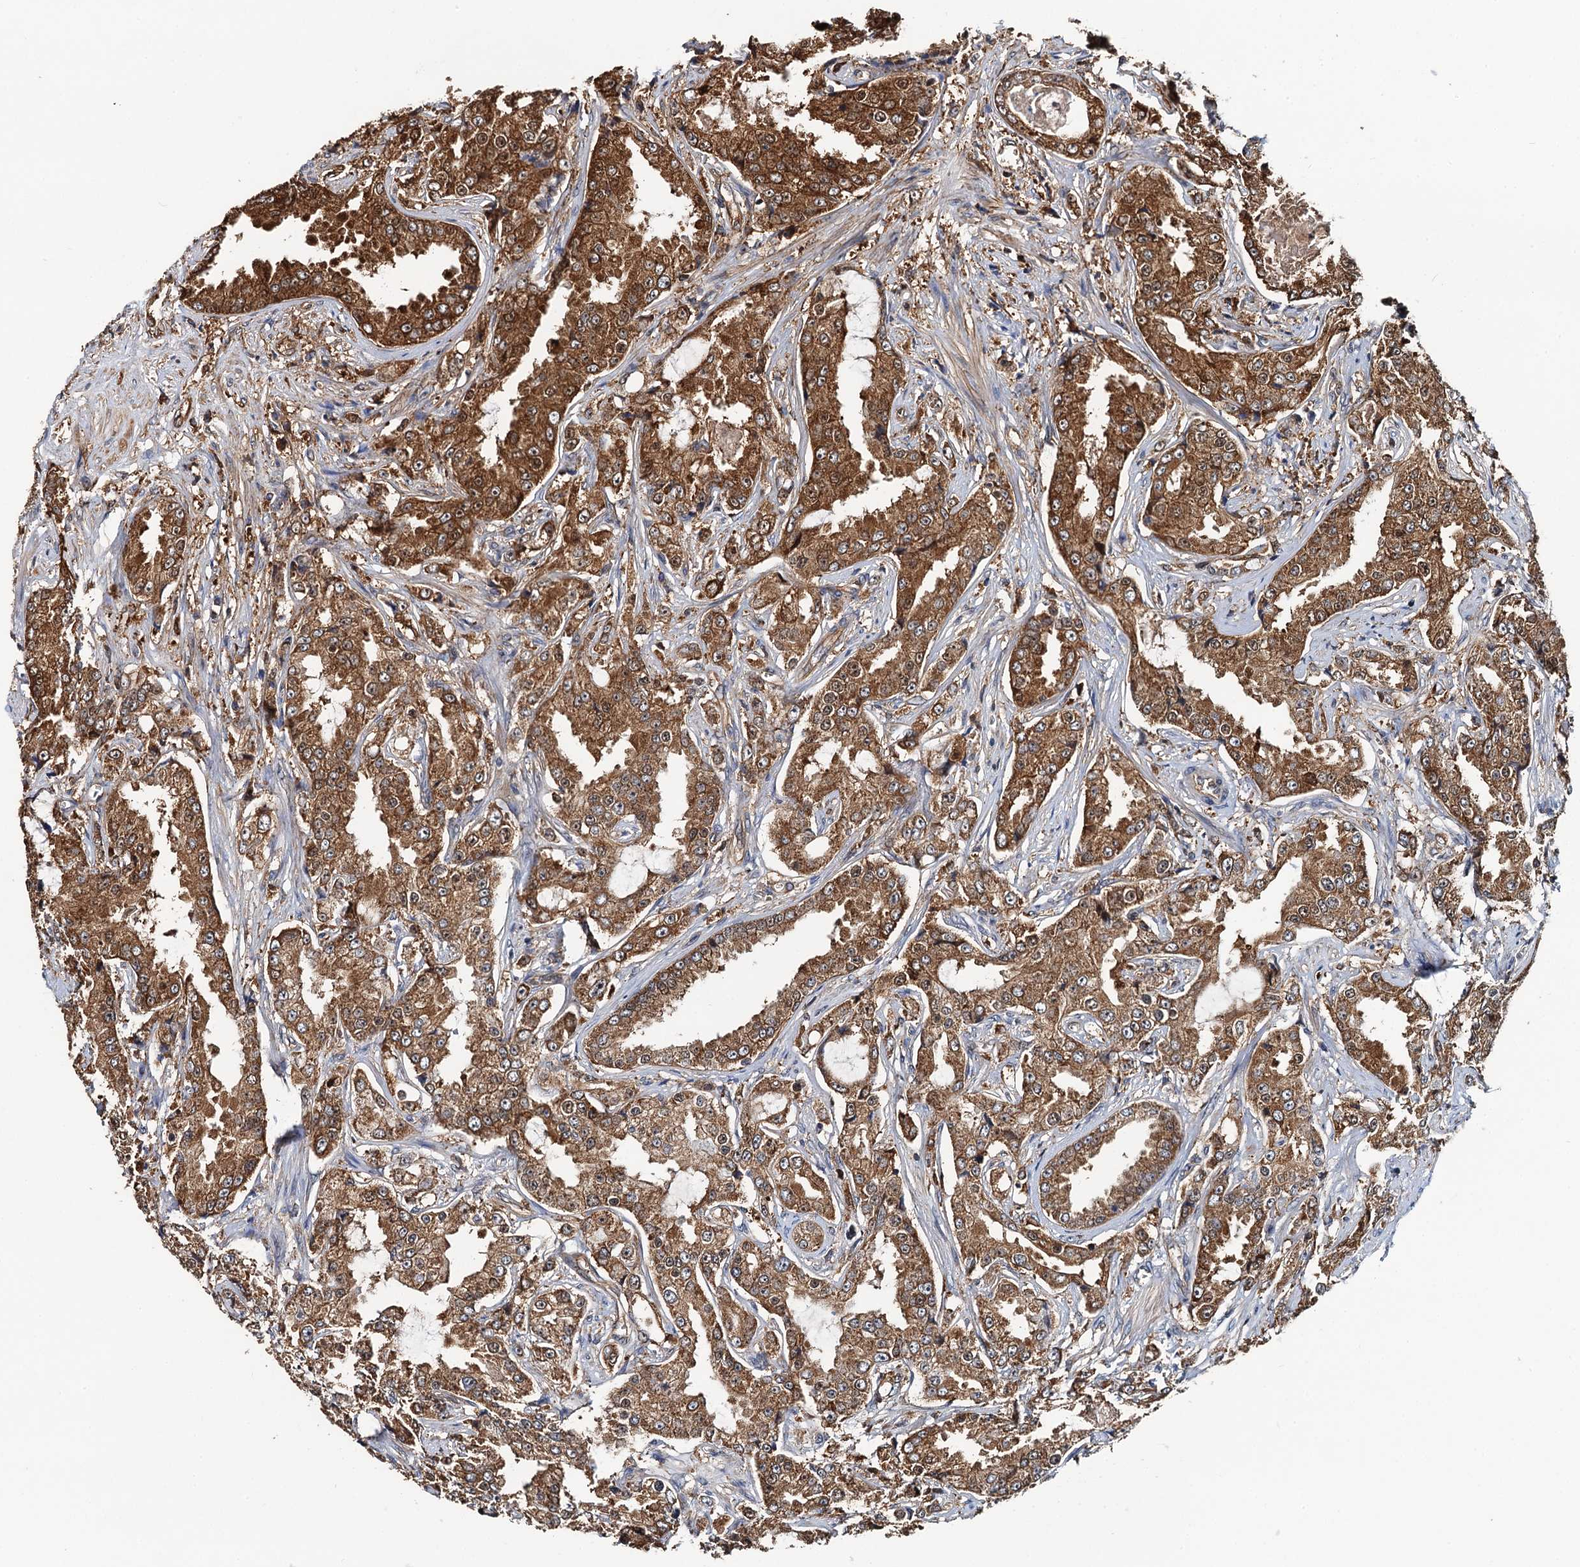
{"staining": {"intensity": "moderate", "quantity": ">75%", "location": "cytoplasmic/membranous"}, "tissue": "prostate cancer", "cell_type": "Tumor cells", "image_type": "cancer", "snomed": [{"axis": "morphology", "description": "Adenocarcinoma, High grade"}, {"axis": "topography", "description": "Prostate"}], "caption": "Prostate cancer stained with a protein marker demonstrates moderate staining in tumor cells.", "gene": "USP6NL", "patient": {"sex": "male", "age": 73}}